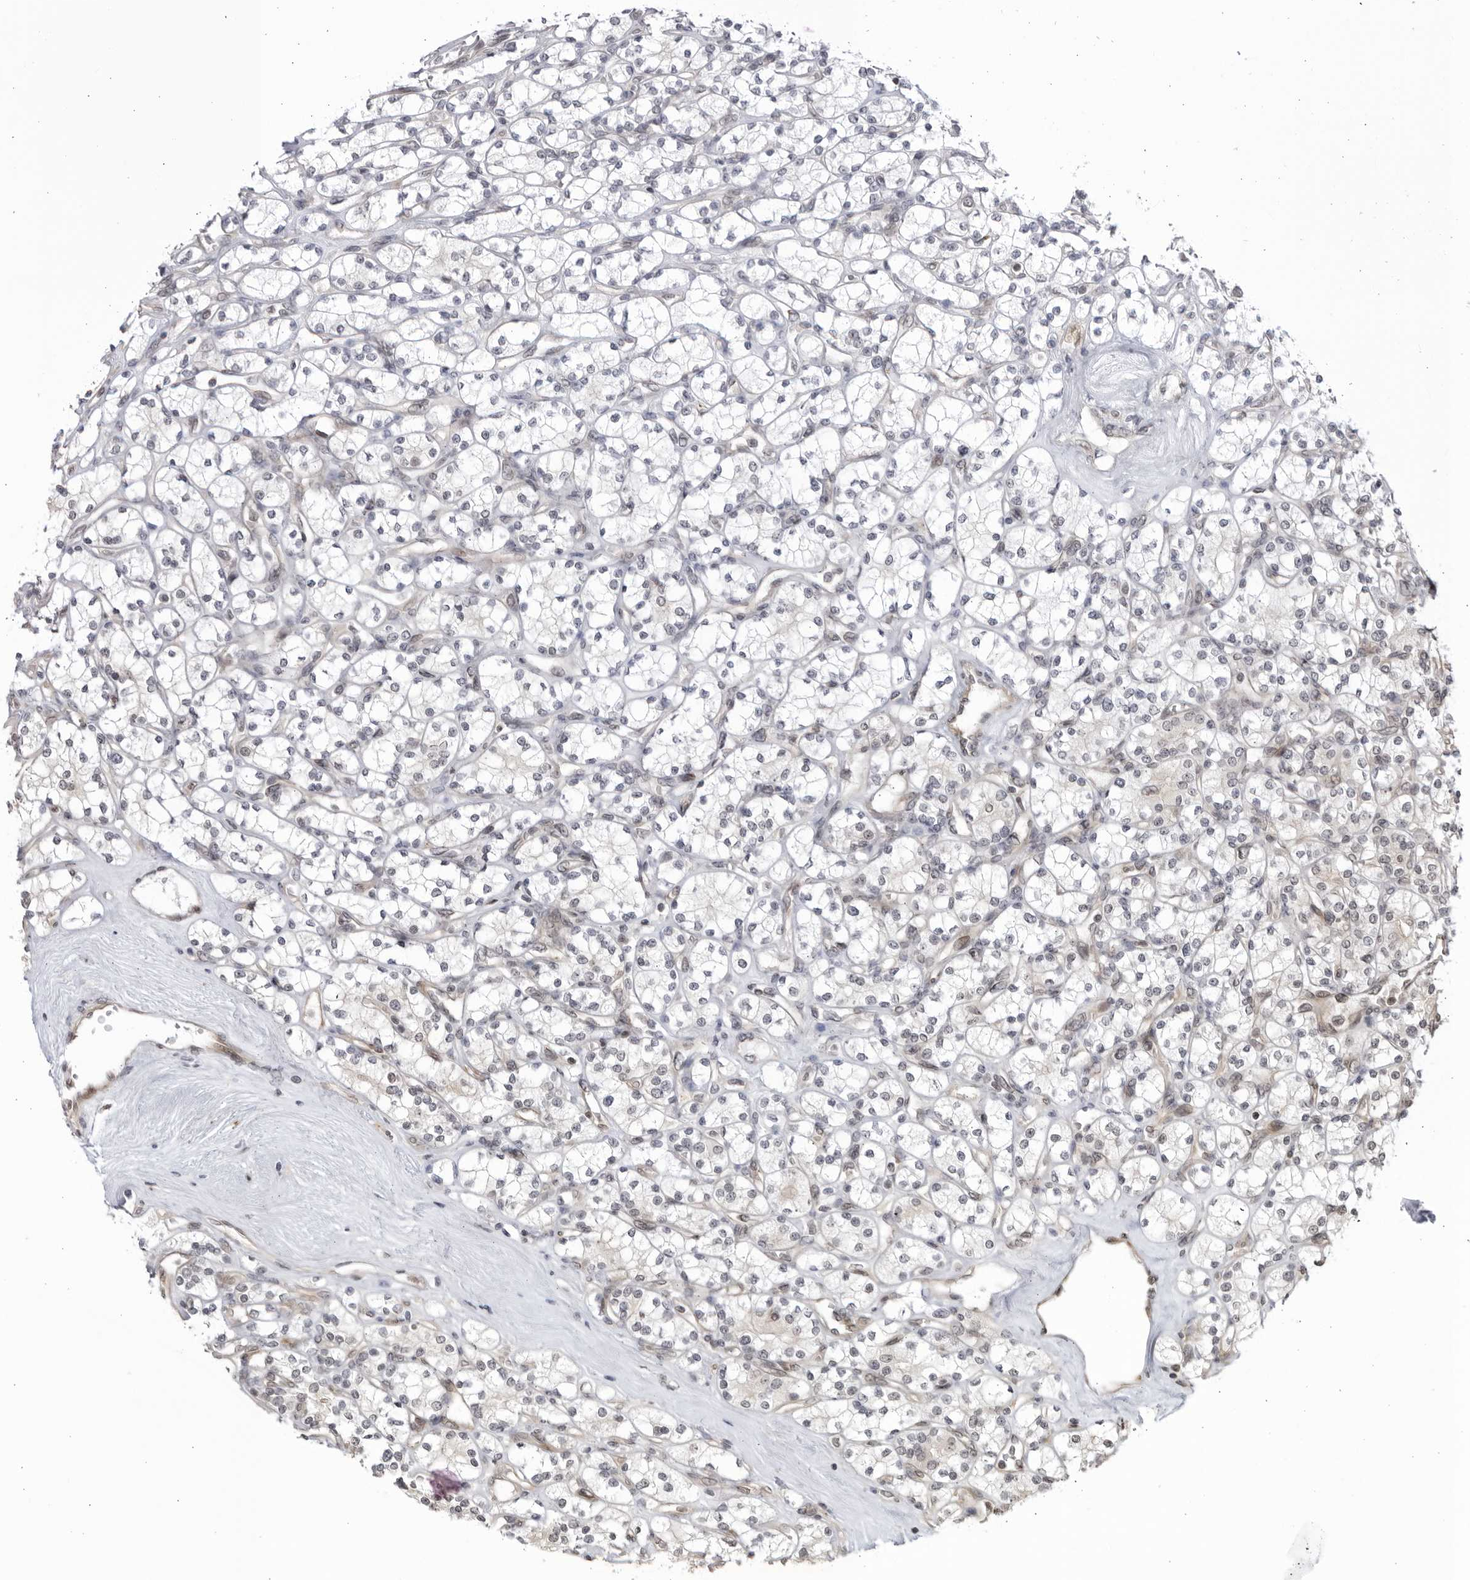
{"staining": {"intensity": "negative", "quantity": "none", "location": "none"}, "tissue": "renal cancer", "cell_type": "Tumor cells", "image_type": "cancer", "snomed": [{"axis": "morphology", "description": "Adenocarcinoma, NOS"}, {"axis": "topography", "description": "Kidney"}], "caption": "A micrograph of renal adenocarcinoma stained for a protein exhibits no brown staining in tumor cells.", "gene": "CNBD1", "patient": {"sex": "male", "age": 77}}